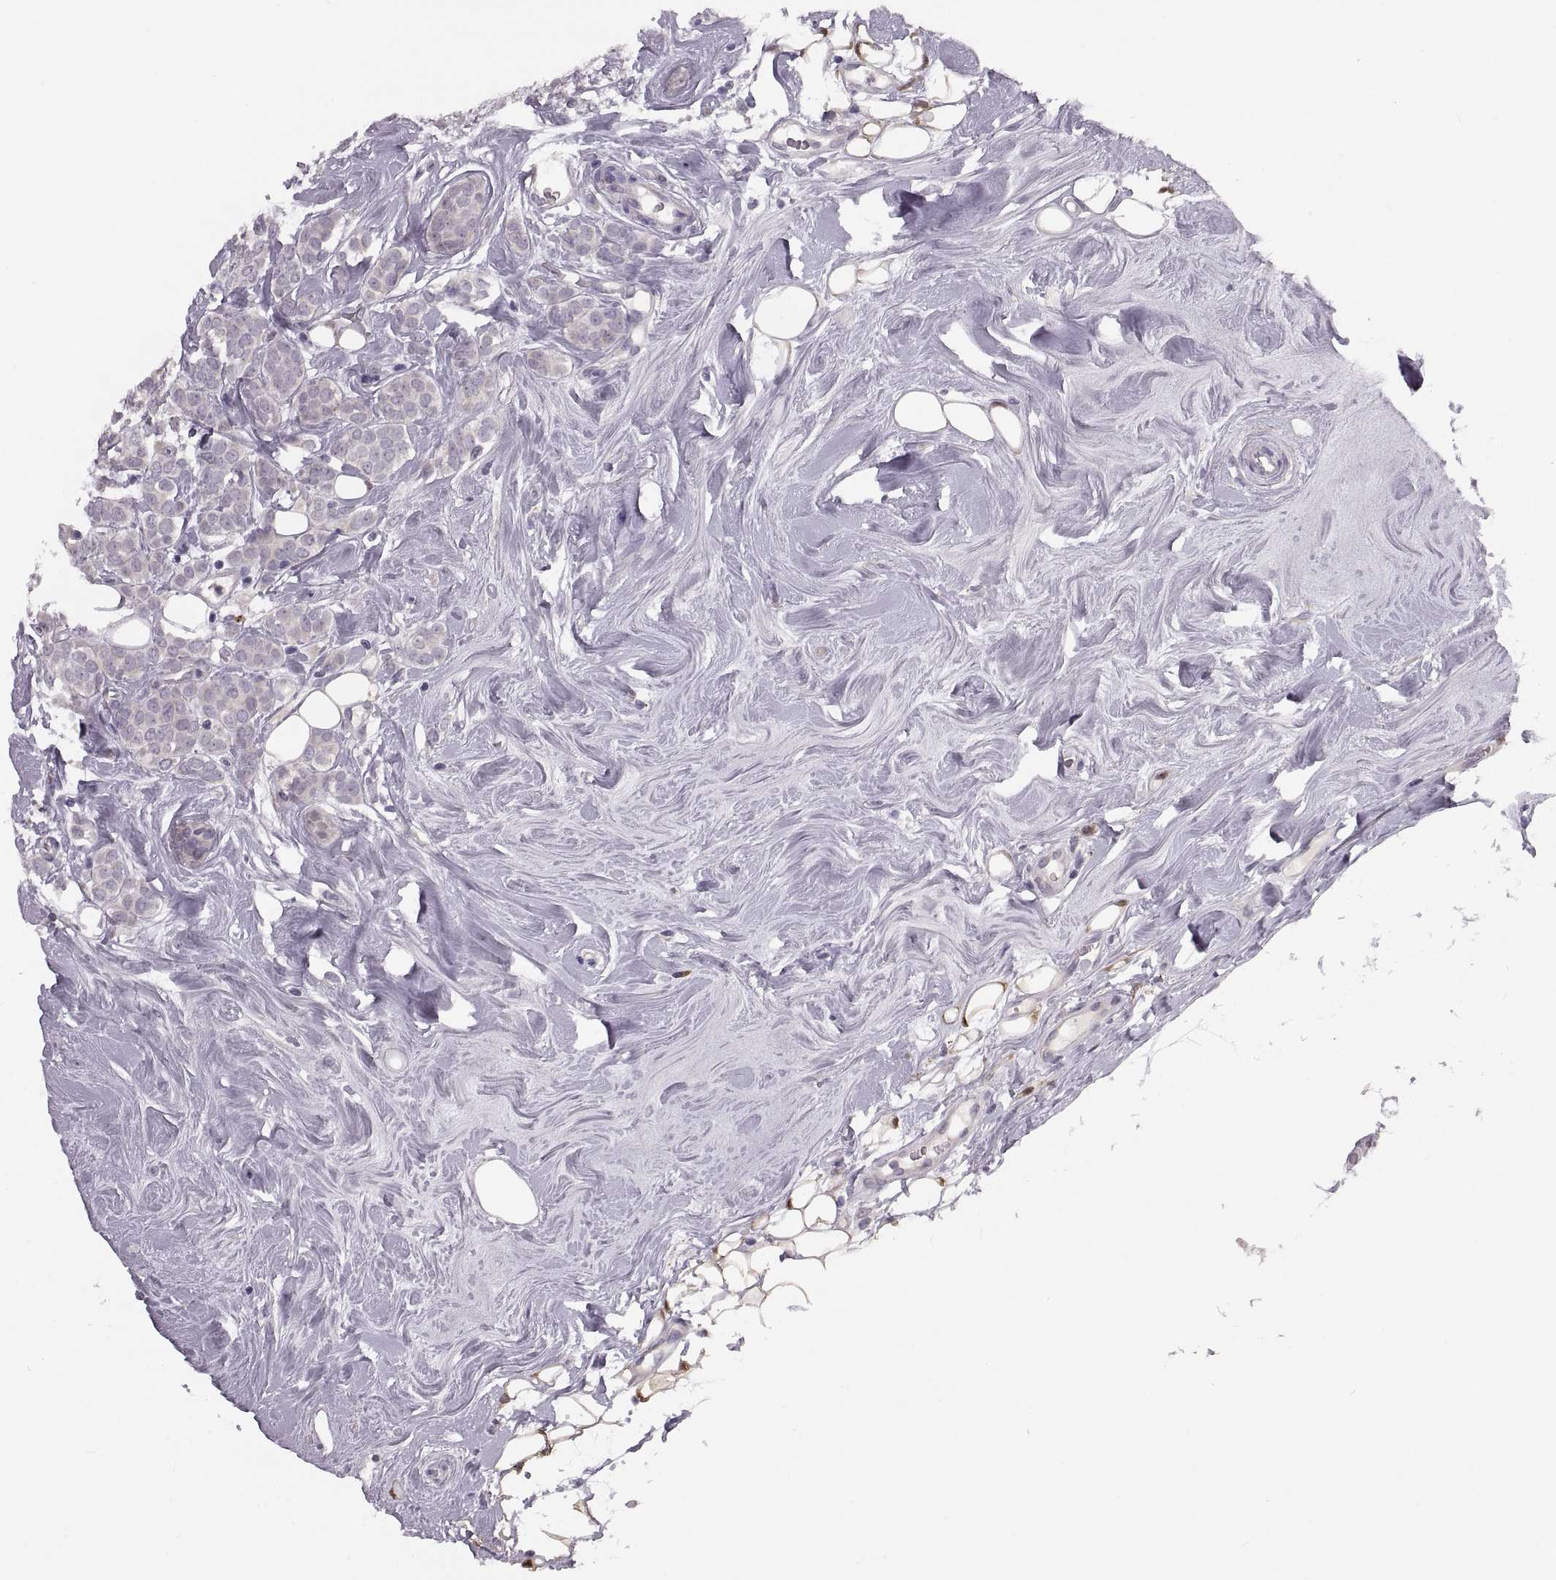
{"staining": {"intensity": "negative", "quantity": "none", "location": "none"}, "tissue": "breast cancer", "cell_type": "Tumor cells", "image_type": "cancer", "snomed": [{"axis": "morphology", "description": "Lobular carcinoma"}, {"axis": "topography", "description": "Breast"}], "caption": "Immunohistochemical staining of breast cancer exhibits no significant expression in tumor cells.", "gene": "ADH6", "patient": {"sex": "female", "age": 49}}